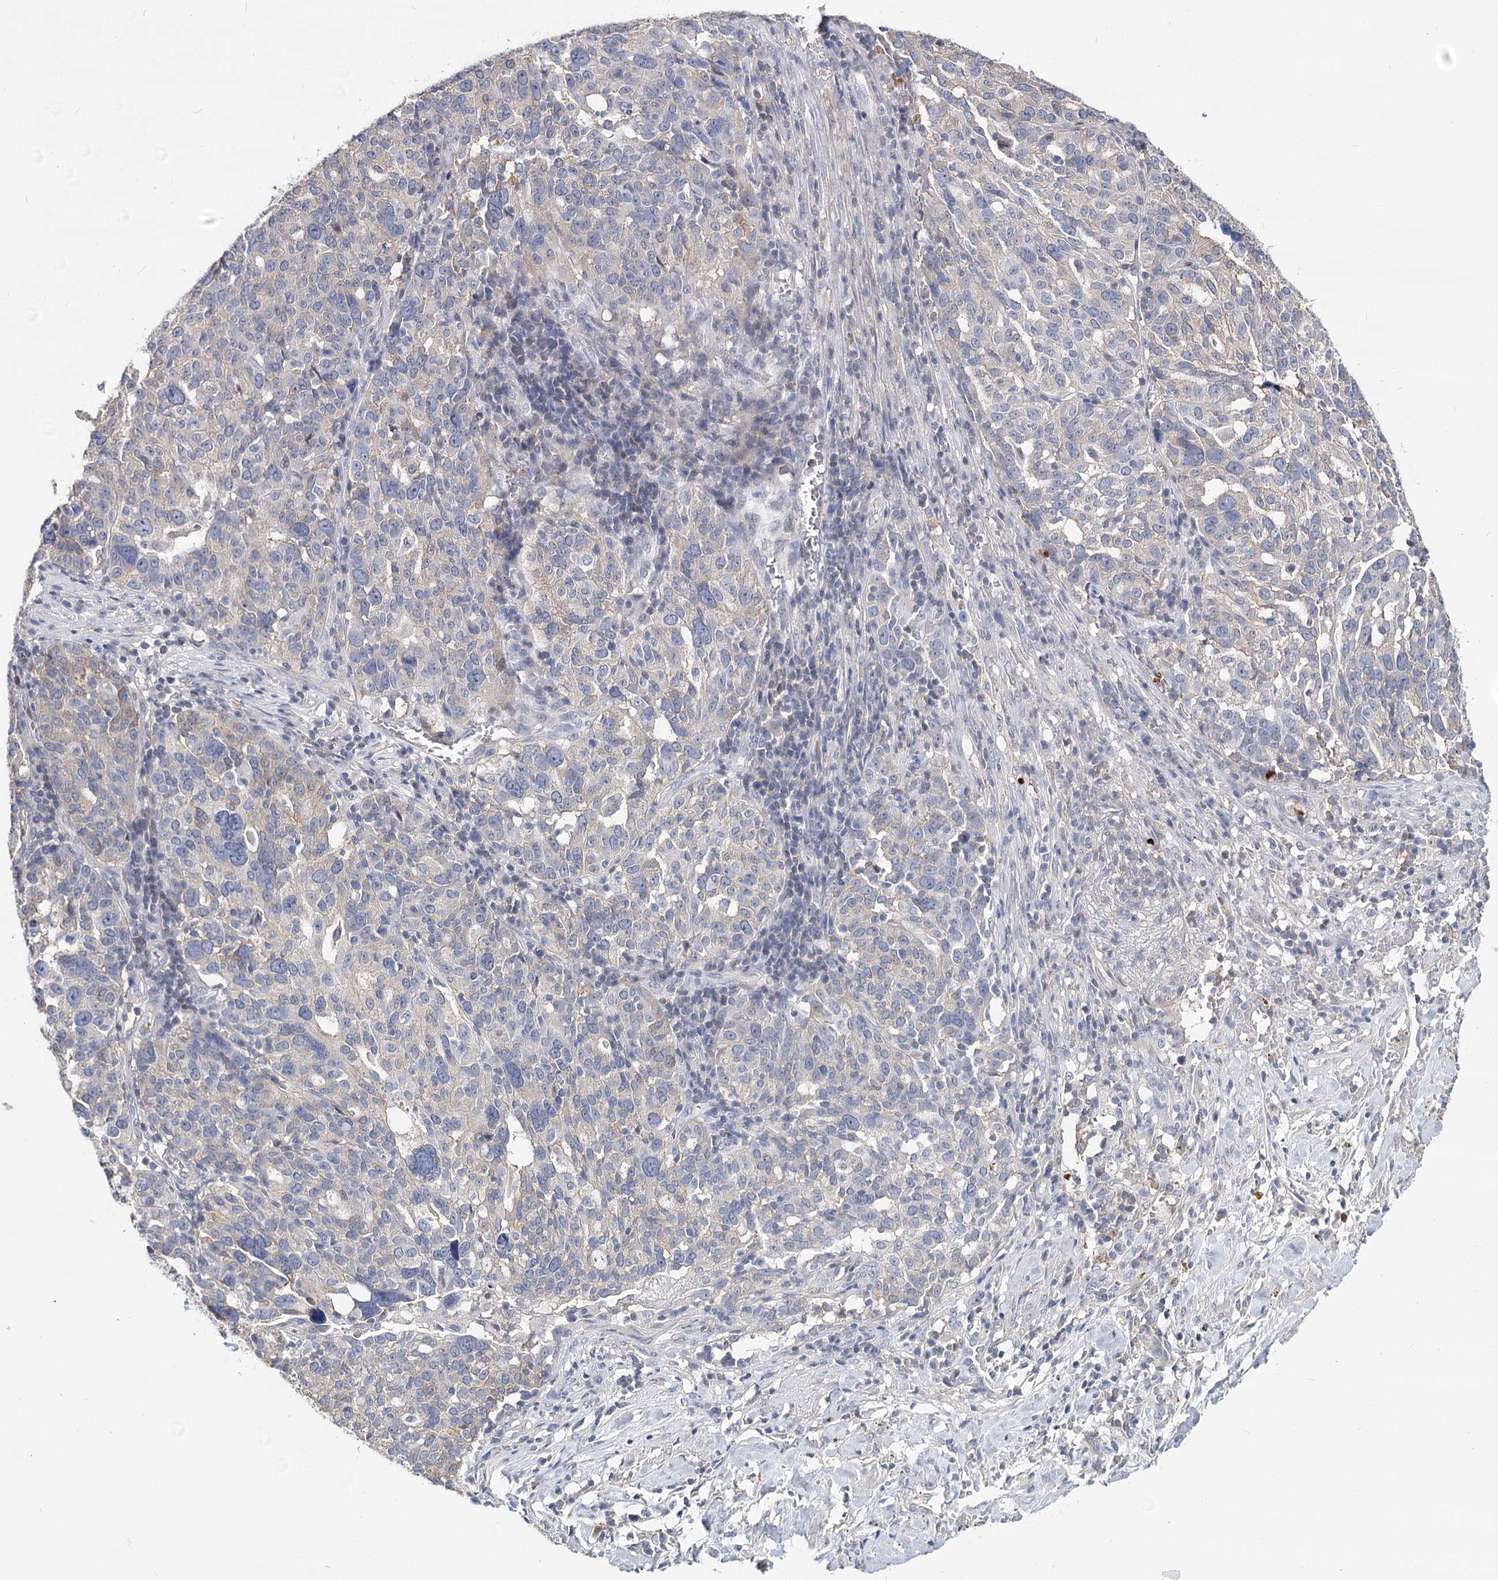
{"staining": {"intensity": "negative", "quantity": "none", "location": "none"}, "tissue": "ovarian cancer", "cell_type": "Tumor cells", "image_type": "cancer", "snomed": [{"axis": "morphology", "description": "Cystadenocarcinoma, serous, NOS"}, {"axis": "topography", "description": "Ovary"}], "caption": "Human ovarian cancer stained for a protein using IHC demonstrates no expression in tumor cells.", "gene": "TMEM218", "patient": {"sex": "female", "age": 59}}